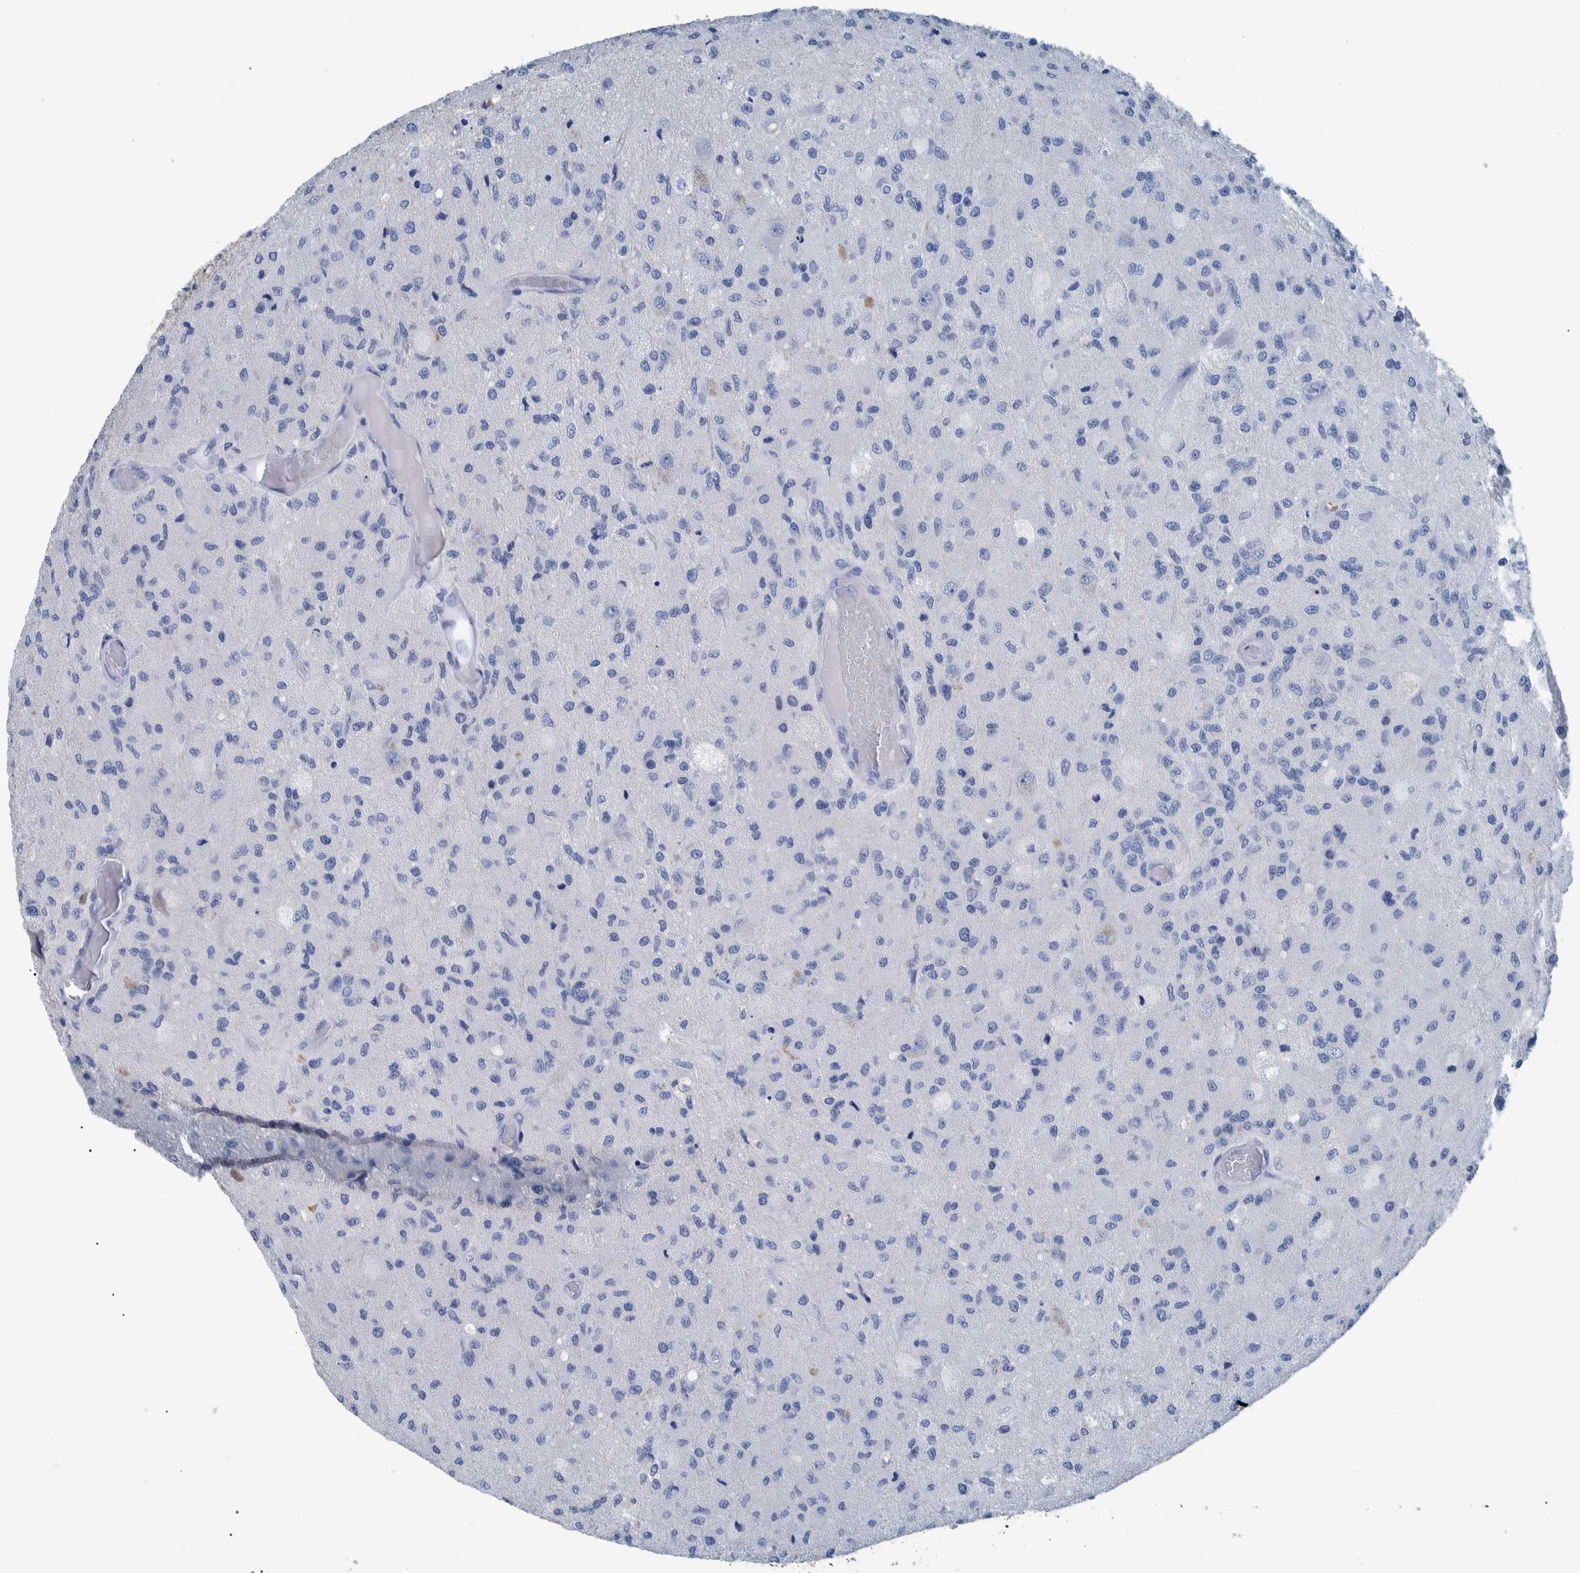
{"staining": {"intensity": "negative", "quantity": "none", "location": "none"}, "tissue": "glioma", "cell_type": "Tumor cells", "image_type": "cancer", "snomed": [{"axis": "morphology", "description": "Normal tissue, NOS"}, {"axis": "morphology", "description": "Glioma, malignant, High grade"}, {"axis": "topography", "description": "Cerebral cortex"}], "caption": "High magnification brightfield microscopy of glioma stained with DAB (brown) and counterstained with hematoxylin (blue): tumor cells show no significant positivity.", "gene": "IDO1", "patient": {"sex": "male", "age": 77}}